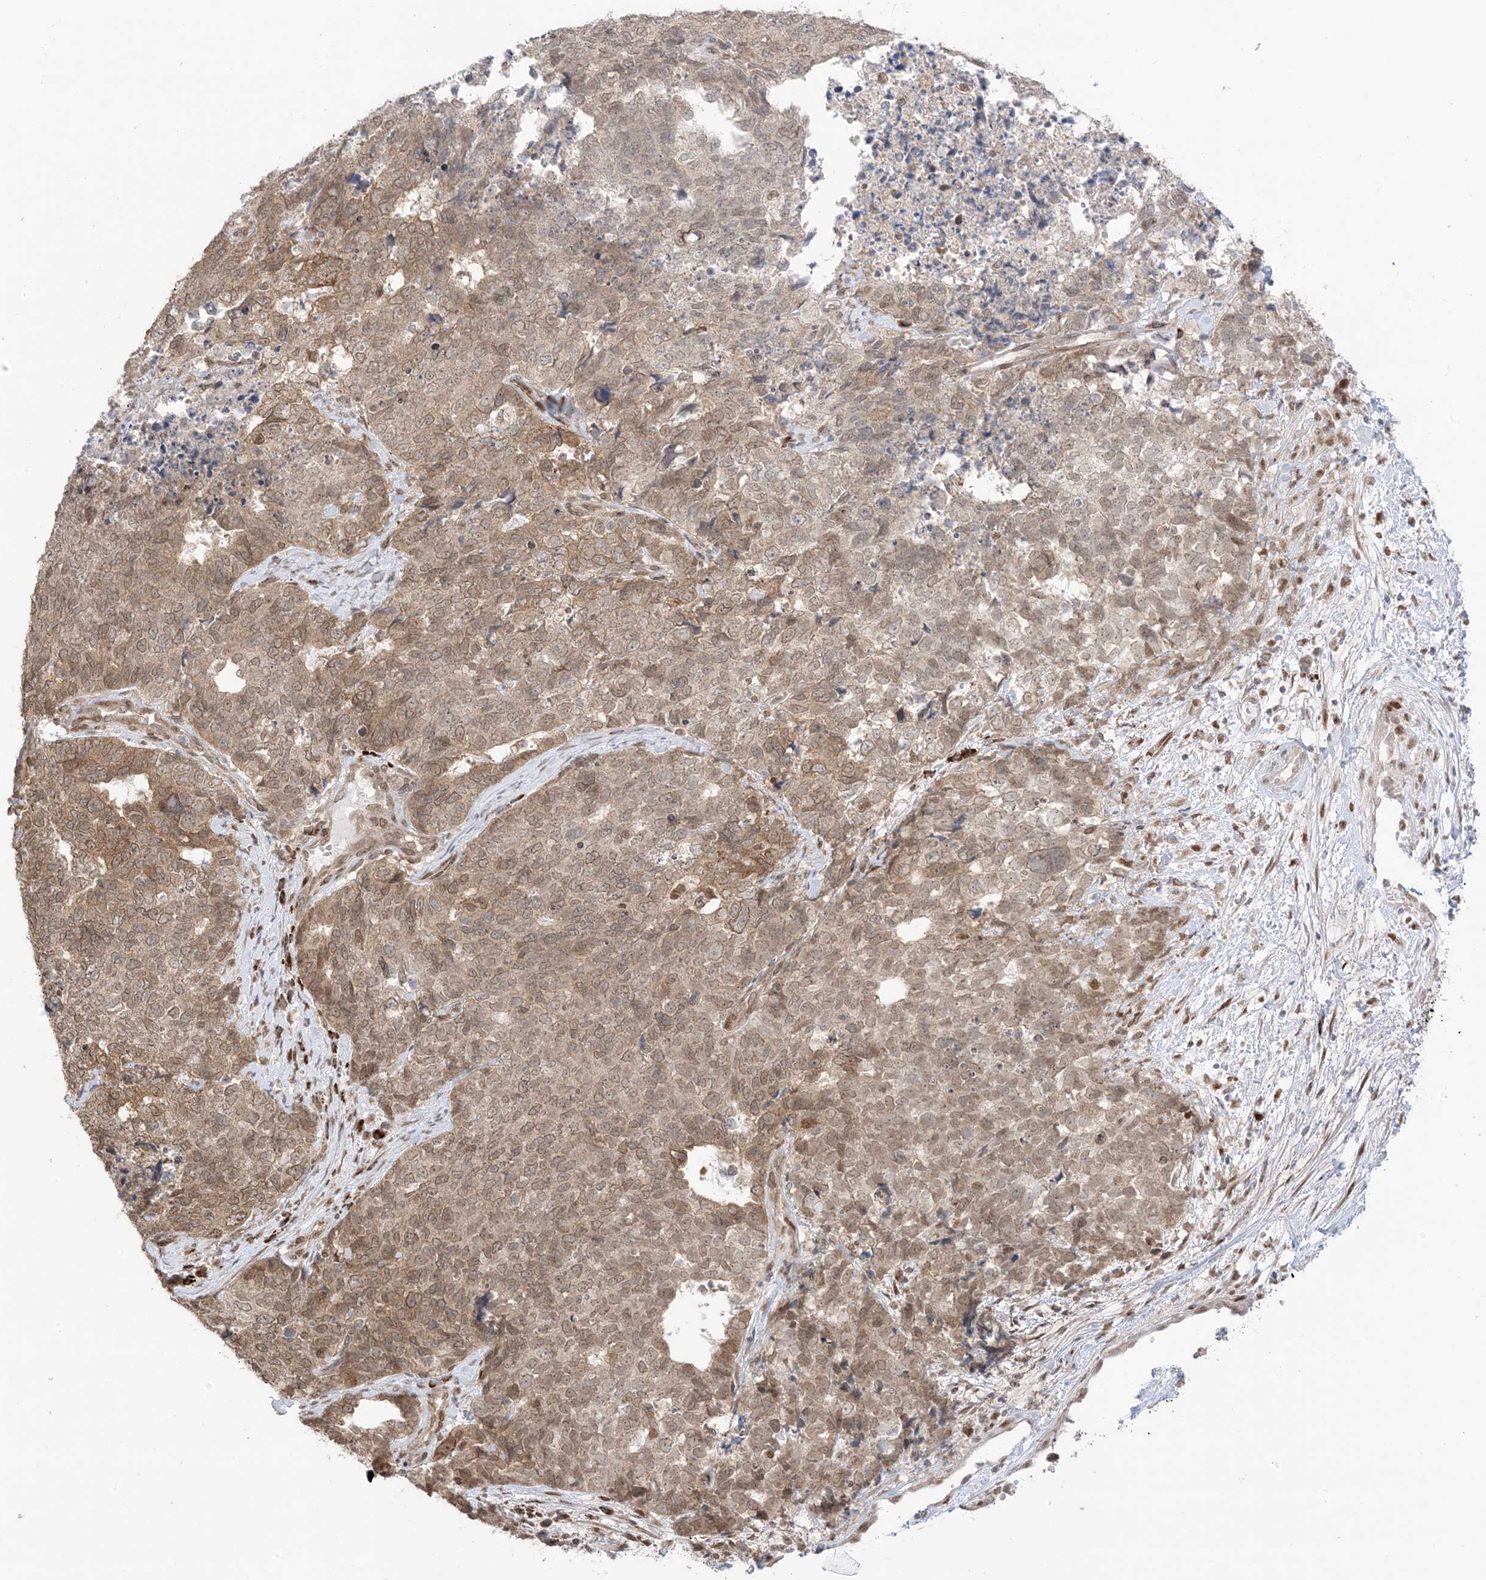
{"staining": {"intensity": "moderate", "quantity": ">75%", "location": "cytoplasmic/membranous,nuclear"}, "tissue": "cervical cancer", "cell_type": "Tumor cells", "image_type": "cancer", "snomed": [{"axis": "morphology", "description": "Squamous cell carcinoma, NOS"}, {"axis": "topography", "description": "Cervix"}], "caption": "Approximately >75% of tumor cells in cervical cancer demonstrate moderate cytoplasmic/membranous and nuclear protein expression as visualized by brown immunohistochemical staining.", "gene": "UBE2E2", "patient": {"sex": "female", "age": 63}}